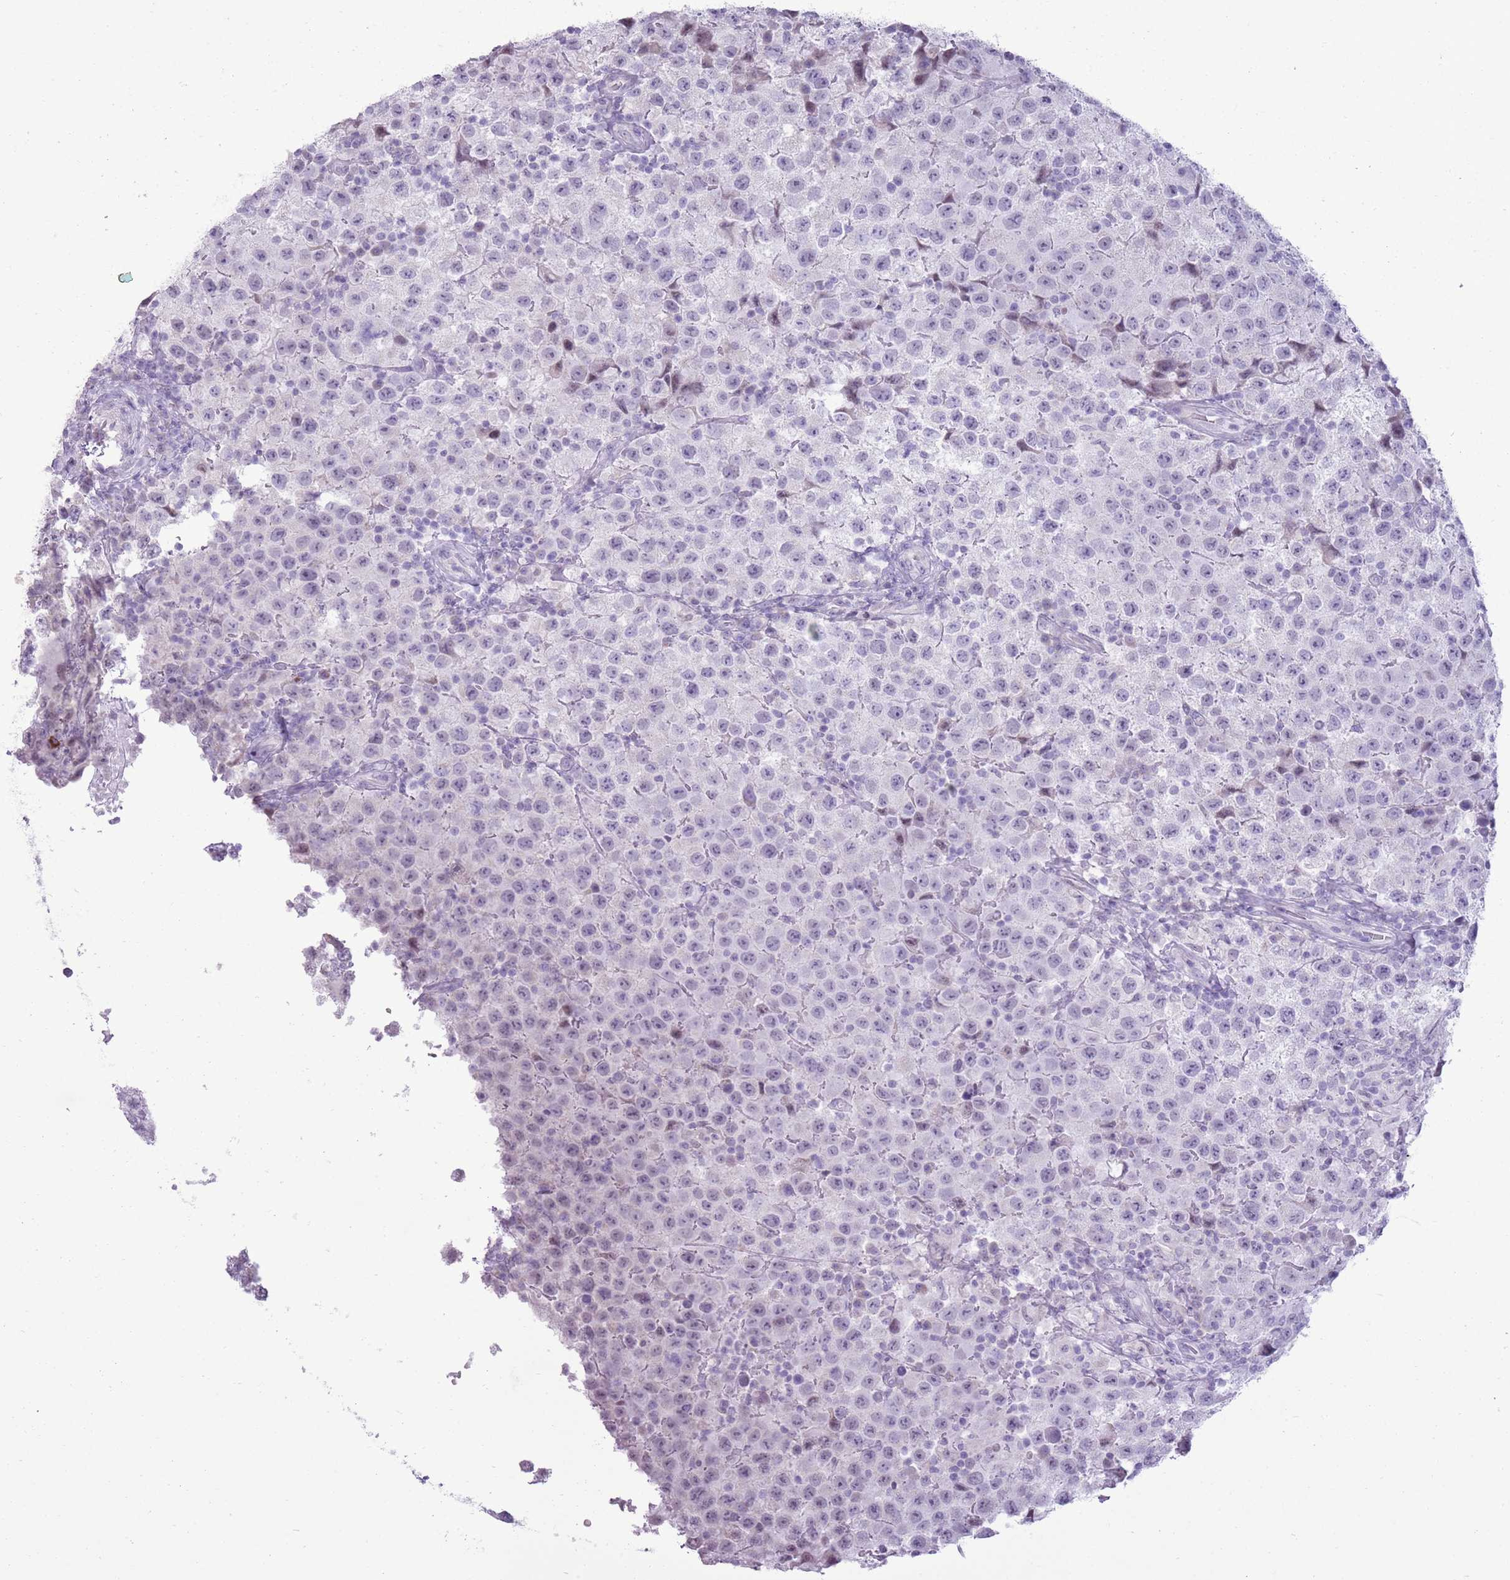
{"staining": {"intensity": "negative", "quantity": "none", "location": "none"}, "tissue": "testis cancer", "cell_type": "Tumor cells", "image_type": "cancer", "snomed": [{"axis": "morphology", "description": "Seminoma, NOS"}, {"axis": "morphology", "description": "Carcinoma, Embryonal, NOS"}, {"axis": "topography", "description": "Testis"}], "caption": "Immunohistochemistry (IHC) image of neoplastic tissue: human testis cancer (seminoma) stained with DAB demonstrates no significant protein positivity in tumor cells.", "gene": "RPL3L", "patient": {"sex": "male", "age": 41}}